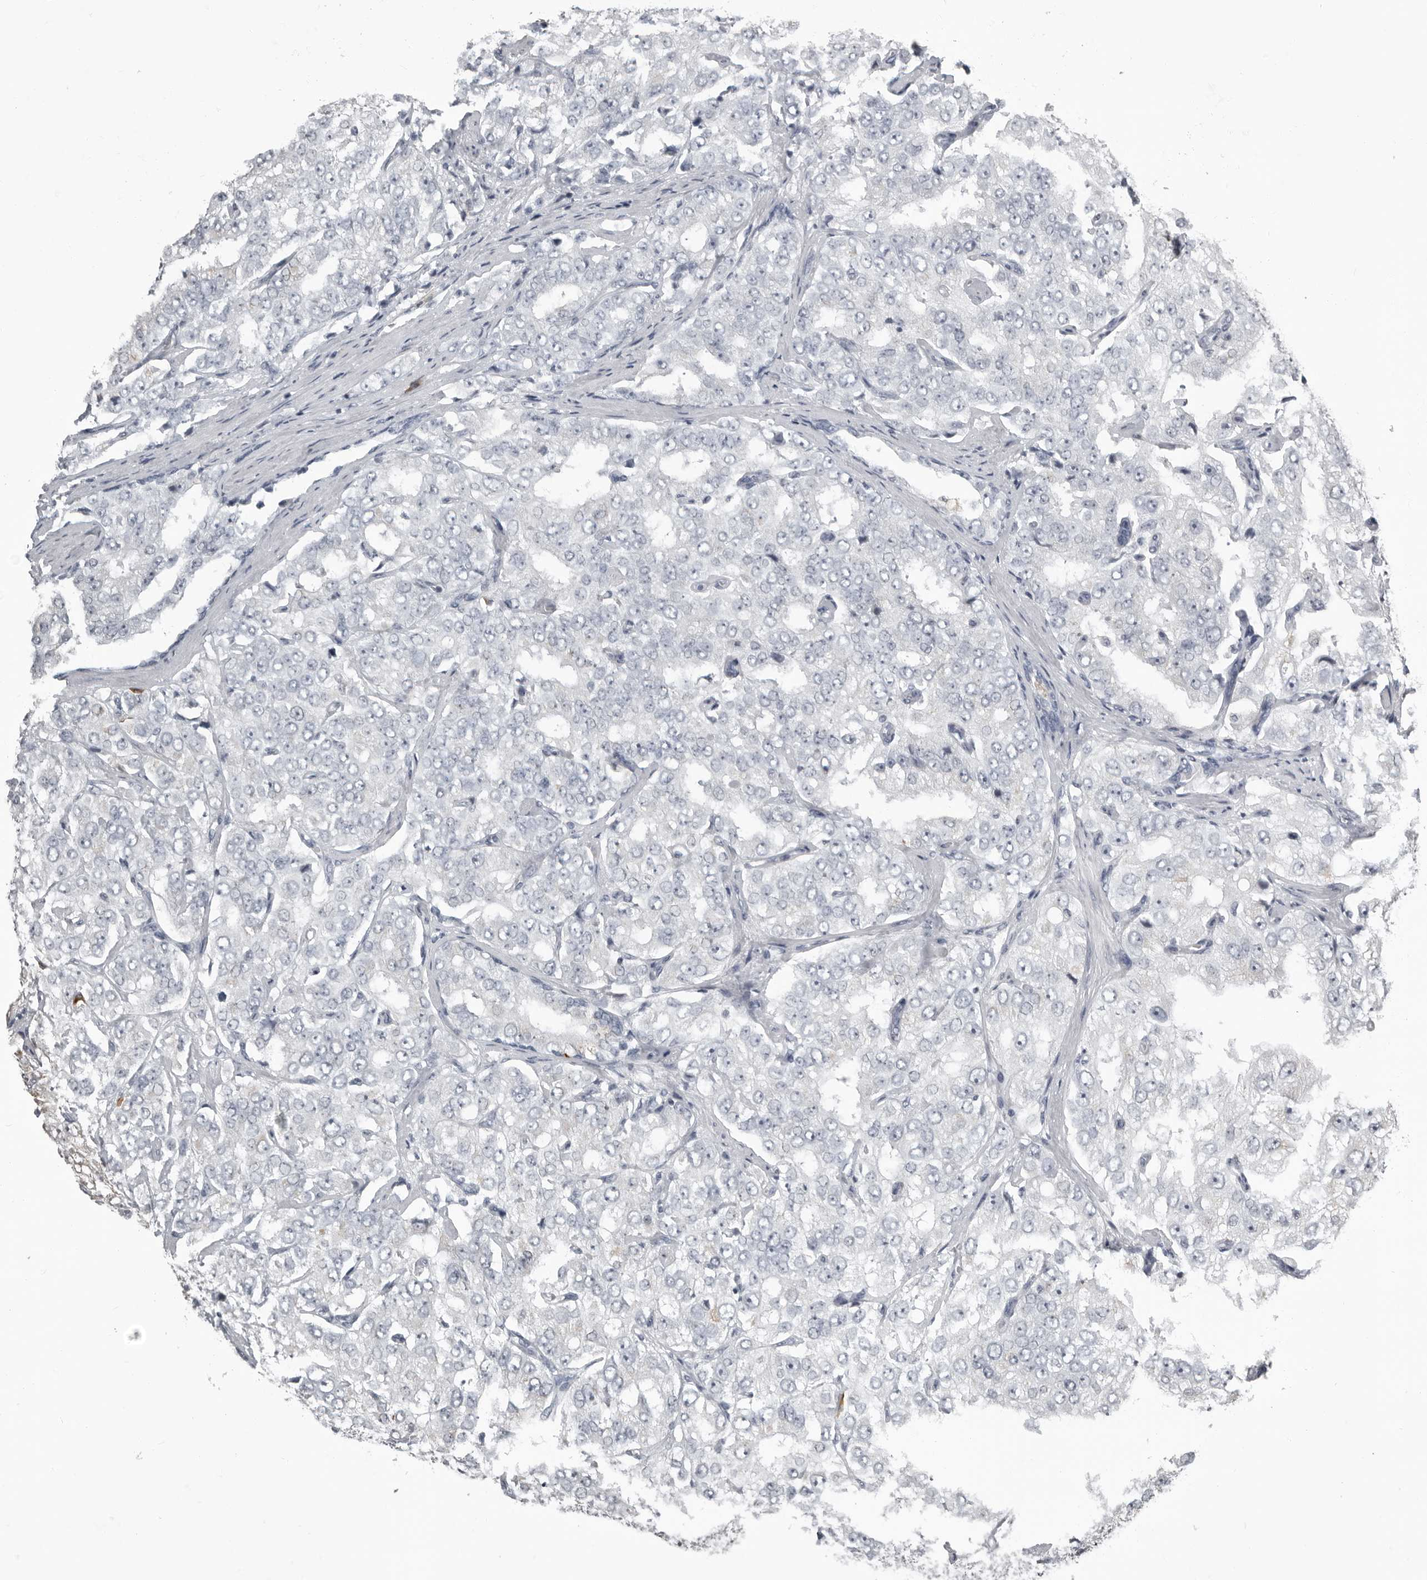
{"staining": {"intensity": "negative", "quantity": "none", "location": "none"}, "tissue": "prostate cancer", "cell_type": "Tumor cells", "image_type": "cancer", "snomed": [{"axis": "morphology", "description": "Adenocarcinoma, High grade"}, {"axis": "topography", "description": "Prostate"}], "caption": "Immunohistochemical staining of prostate adenocarcinoma (high-grade) exhibits no significant staining in tumor cells. The staining was performed using DAB (3,3'-diaminobenzidine) to visualize the protein expression in brown, while the nuclei were stained in blue with hematoxylin (Magnification: 20x).", "gene": "RTCA", "patient": {"sex": "male", "age": 58}}